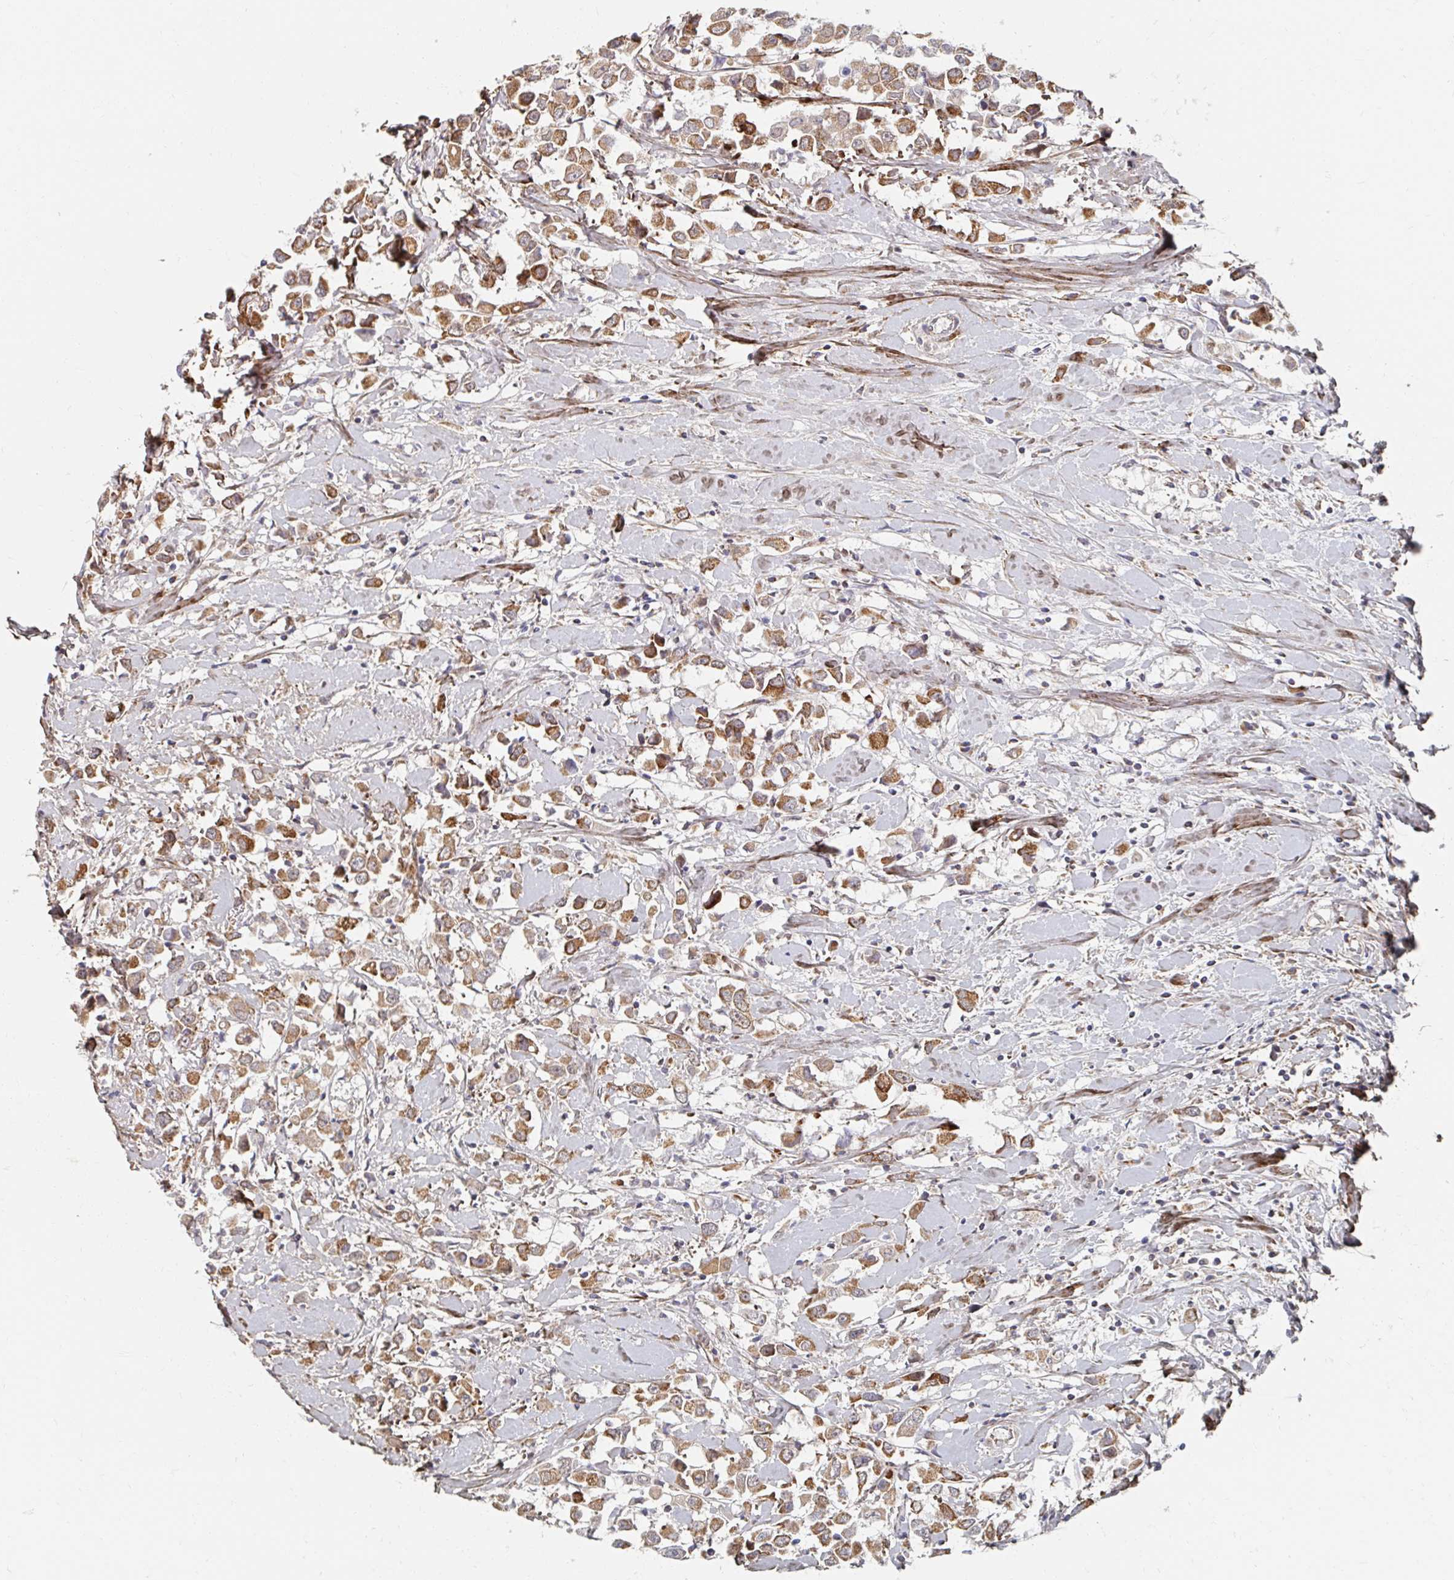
{"staining": {"intensity": "moderate", "quantity": ">75%", "location": "cytoplasmic/membranous"}, "tissue": "breast cancer", "cell_type": "Tumor cells", "image_type": "cancer", "snomed": [{"axis": "morphology", "description": "Duct carcinoma"}, {"axis": "topography", "description": "Breast"}], "caption": "Breast infiltrating ductal carcinoma stained with immunohistochemistry (IHC) demonstrates moderate cytoplasmic/membranous positivity in approximately >75% of tumor cells.", "gene": "MAVS", "patient": {"sex": "female", "age": 61}}